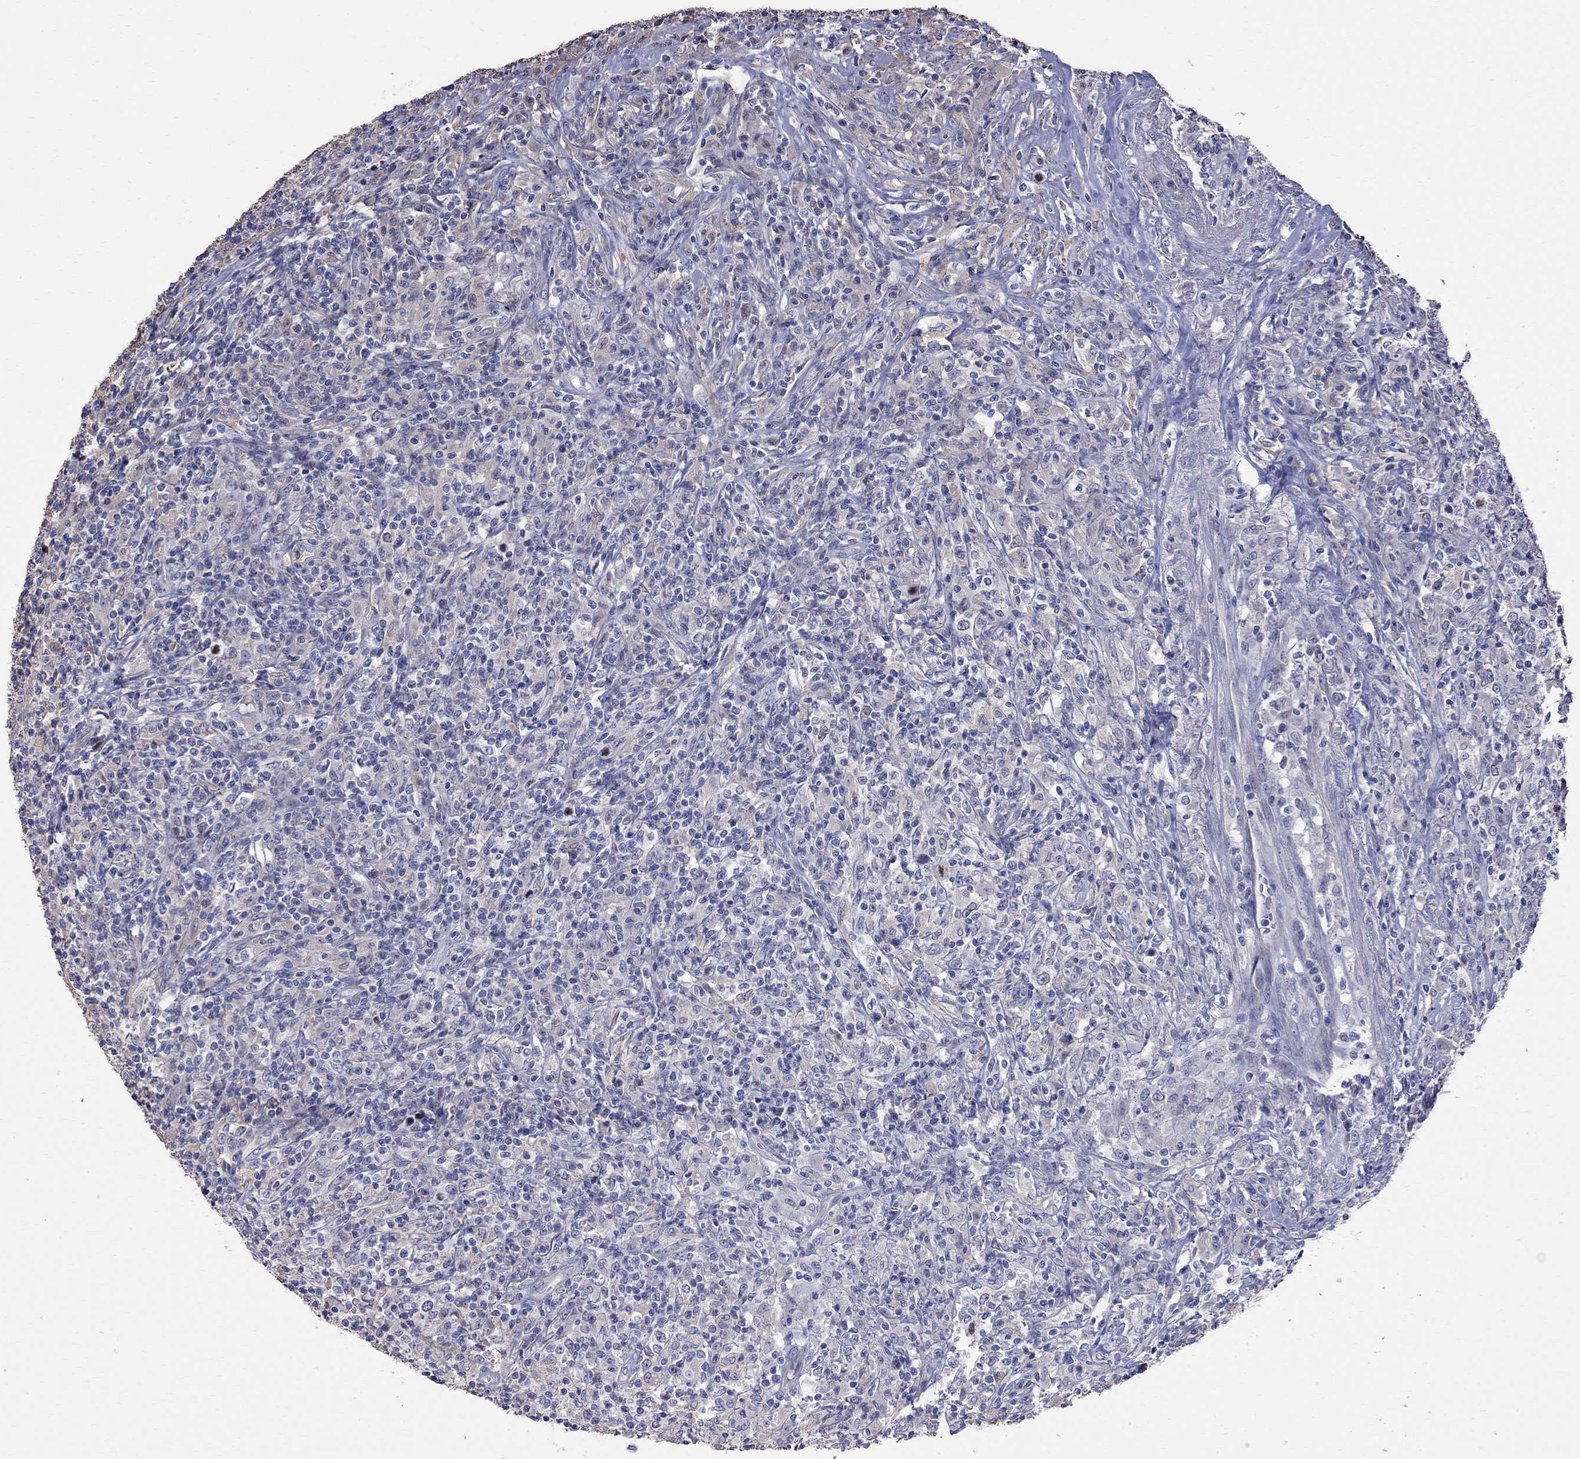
{"staining": {"intensity": "negative", "quantity": "none", "location": "none"}, "tissue": "lymphoma", "cell_type": "Tumor cells", "image_type": "cancer", "snomed": [{"axis": "morphology", "description": "Malignant lymphoma, non-Hodgkin's type, High grade"}, {"axis": "topography", "description": "Lung"}], "caption": "Immunohistochemistry (IHC) of human high-grade malignant lymphoma, non-Hodgkin's type exhibits no expression in tumor cells.", "gene": "CKAP2", "patient": {"sex": "male", "age": 79}}